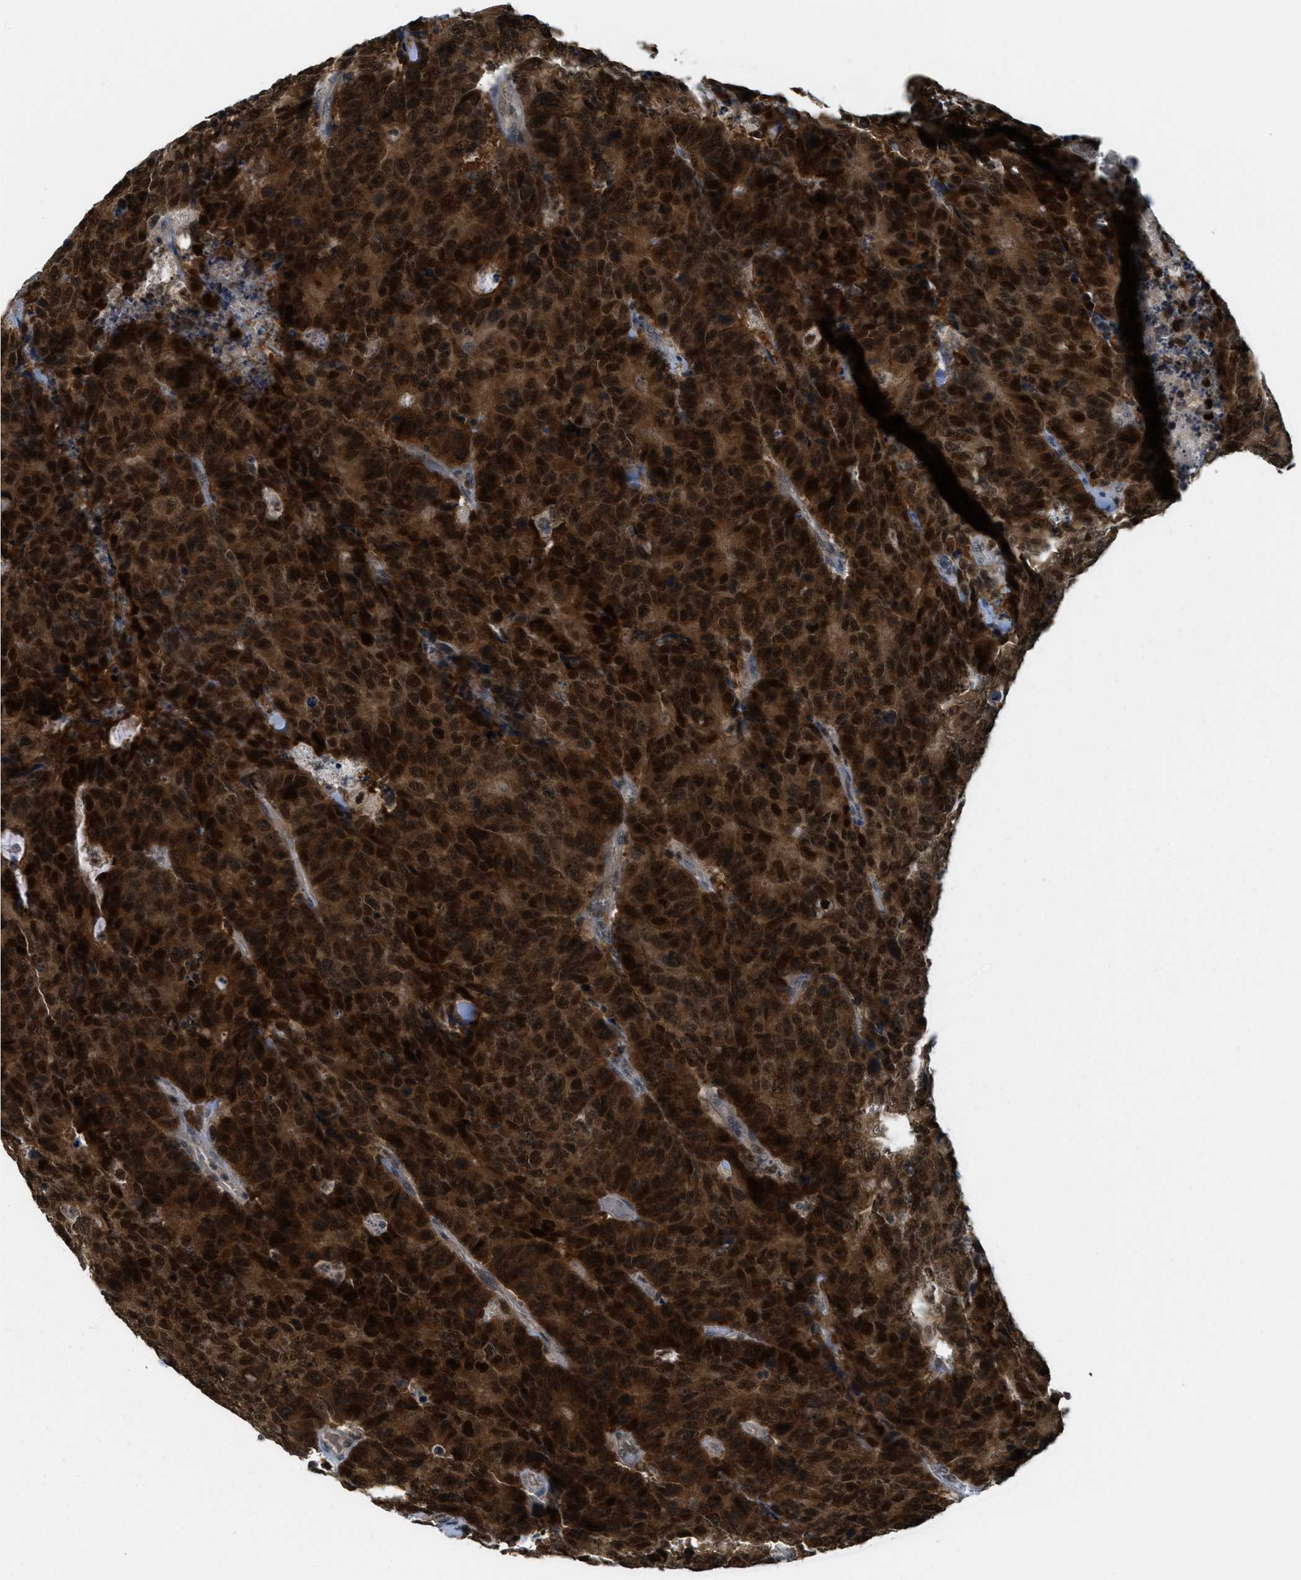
{"staining": {"intensity": "strong", "quantity": ">75%", "location": "cytoplasmic/membranous,nuclear"}, "tissue": "colorectal cancer", "cell_type": "Tumor cells", "image_type": "cancer", "snomed": [{"axis": "morphology", "description": "Adenocarcinoma, NOS"}, {"axis": "topography", "description": "Colon"}], "caption": "An immunohistochemistry (IHC) histopathology image of neoplastic tissue is shown. Protein staining in brown shows strong cytoplasmic/membranous and nuclear positivity in colorectal cancer within tumor cells.", "gene": "DNAJB1", "patient": {"sex": "female", "age": 86}}